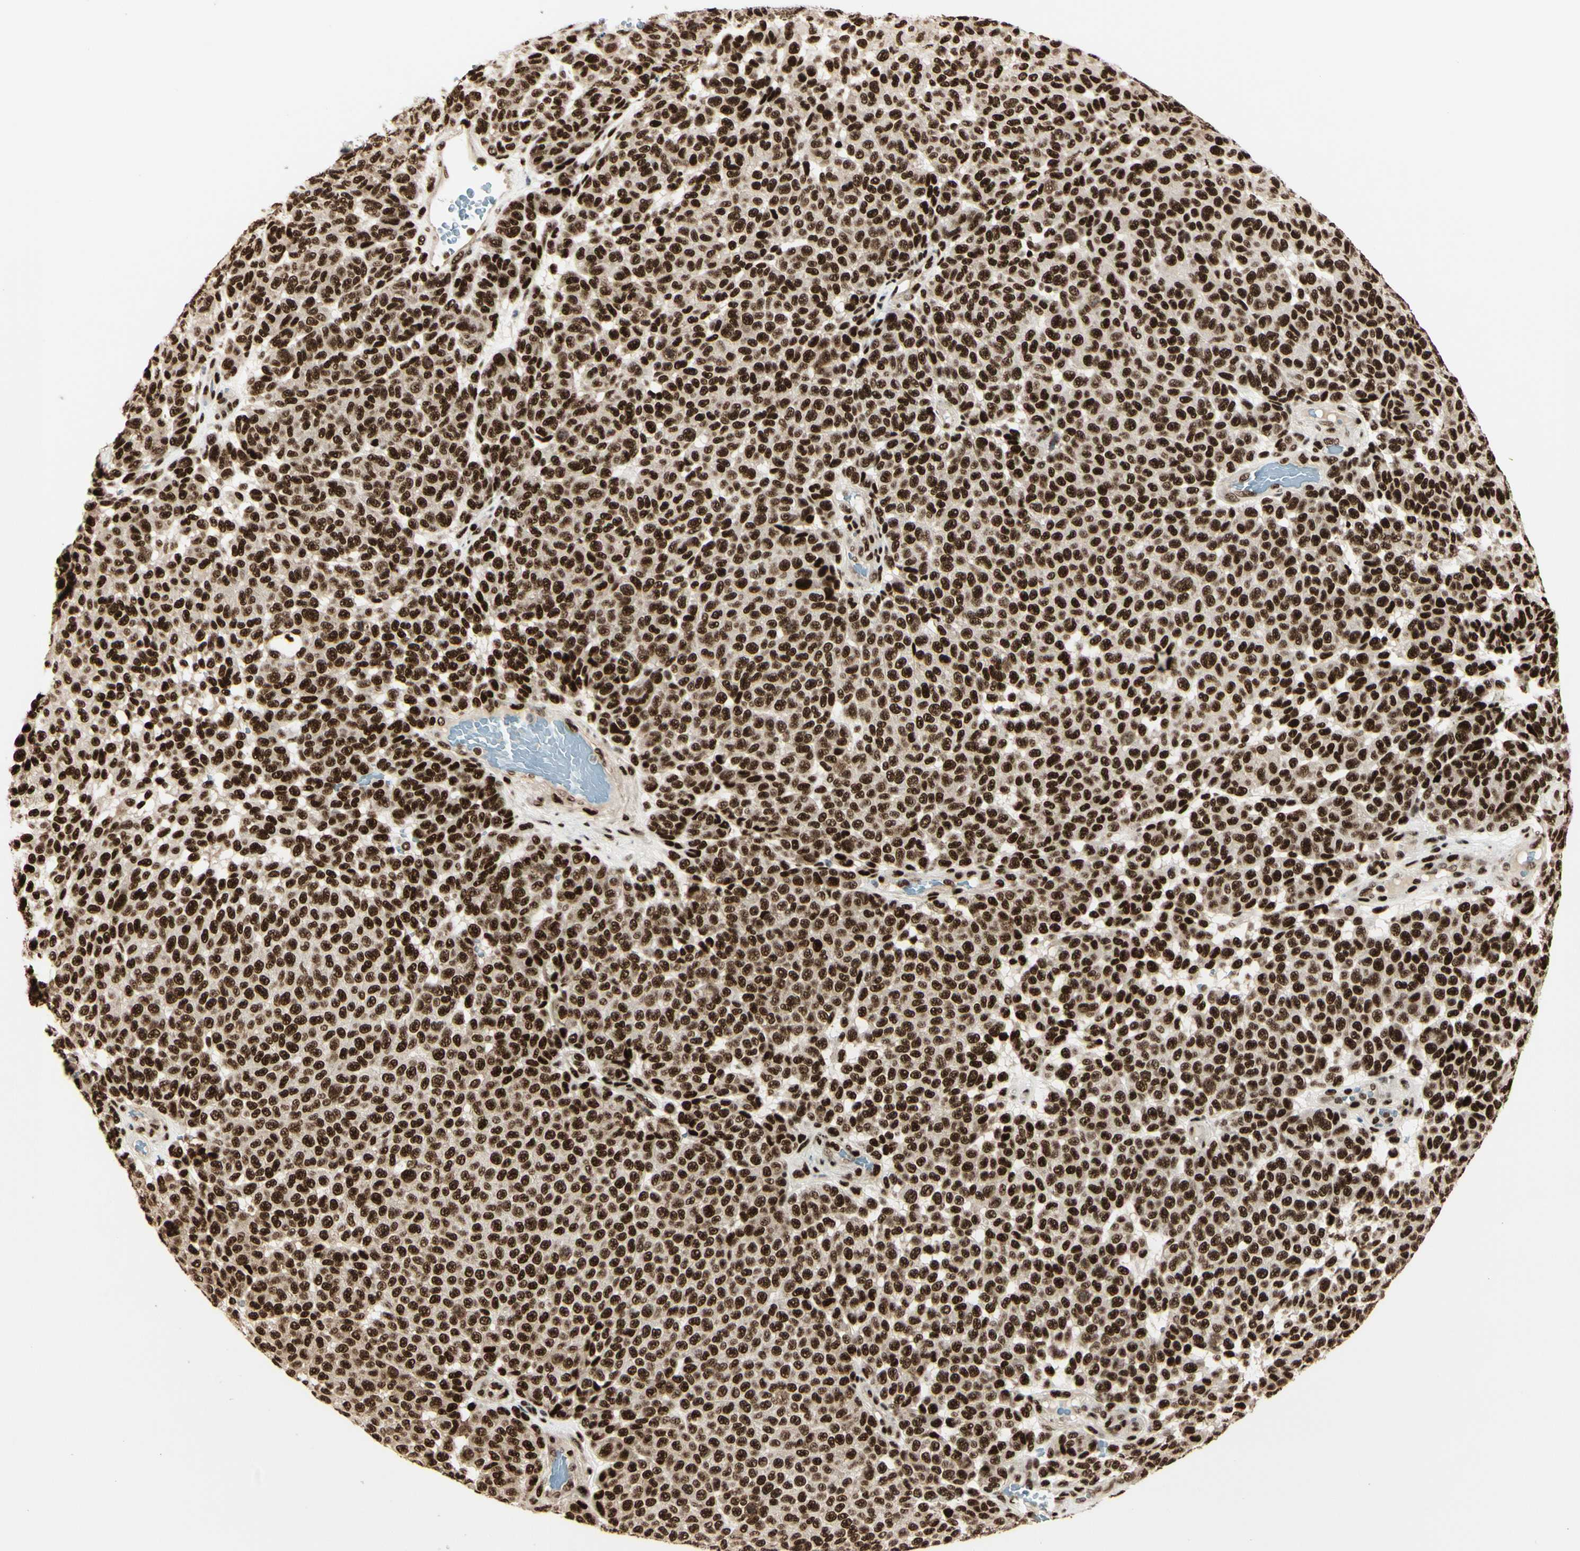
{"staining": {"intensity": "strong", "quantity": ">75%", "location": "nuclear"}, "tissue": "melanoma", "cell_type": "Tumor cells", "image_type": "cancer", "snomed": [{"axis": "morphology", "description": "Malignant melanoma, NOS"}, {"axis": "topography", "description": "Skin"}], "caption": "Immunohistochemical staining of human malignant melanoma exhibits high levels of strong nuclear protein expression in approximately >75% of tumor cells.", "gene": "HEXIM1", "patient": {"sex": "male", "age": 59}}